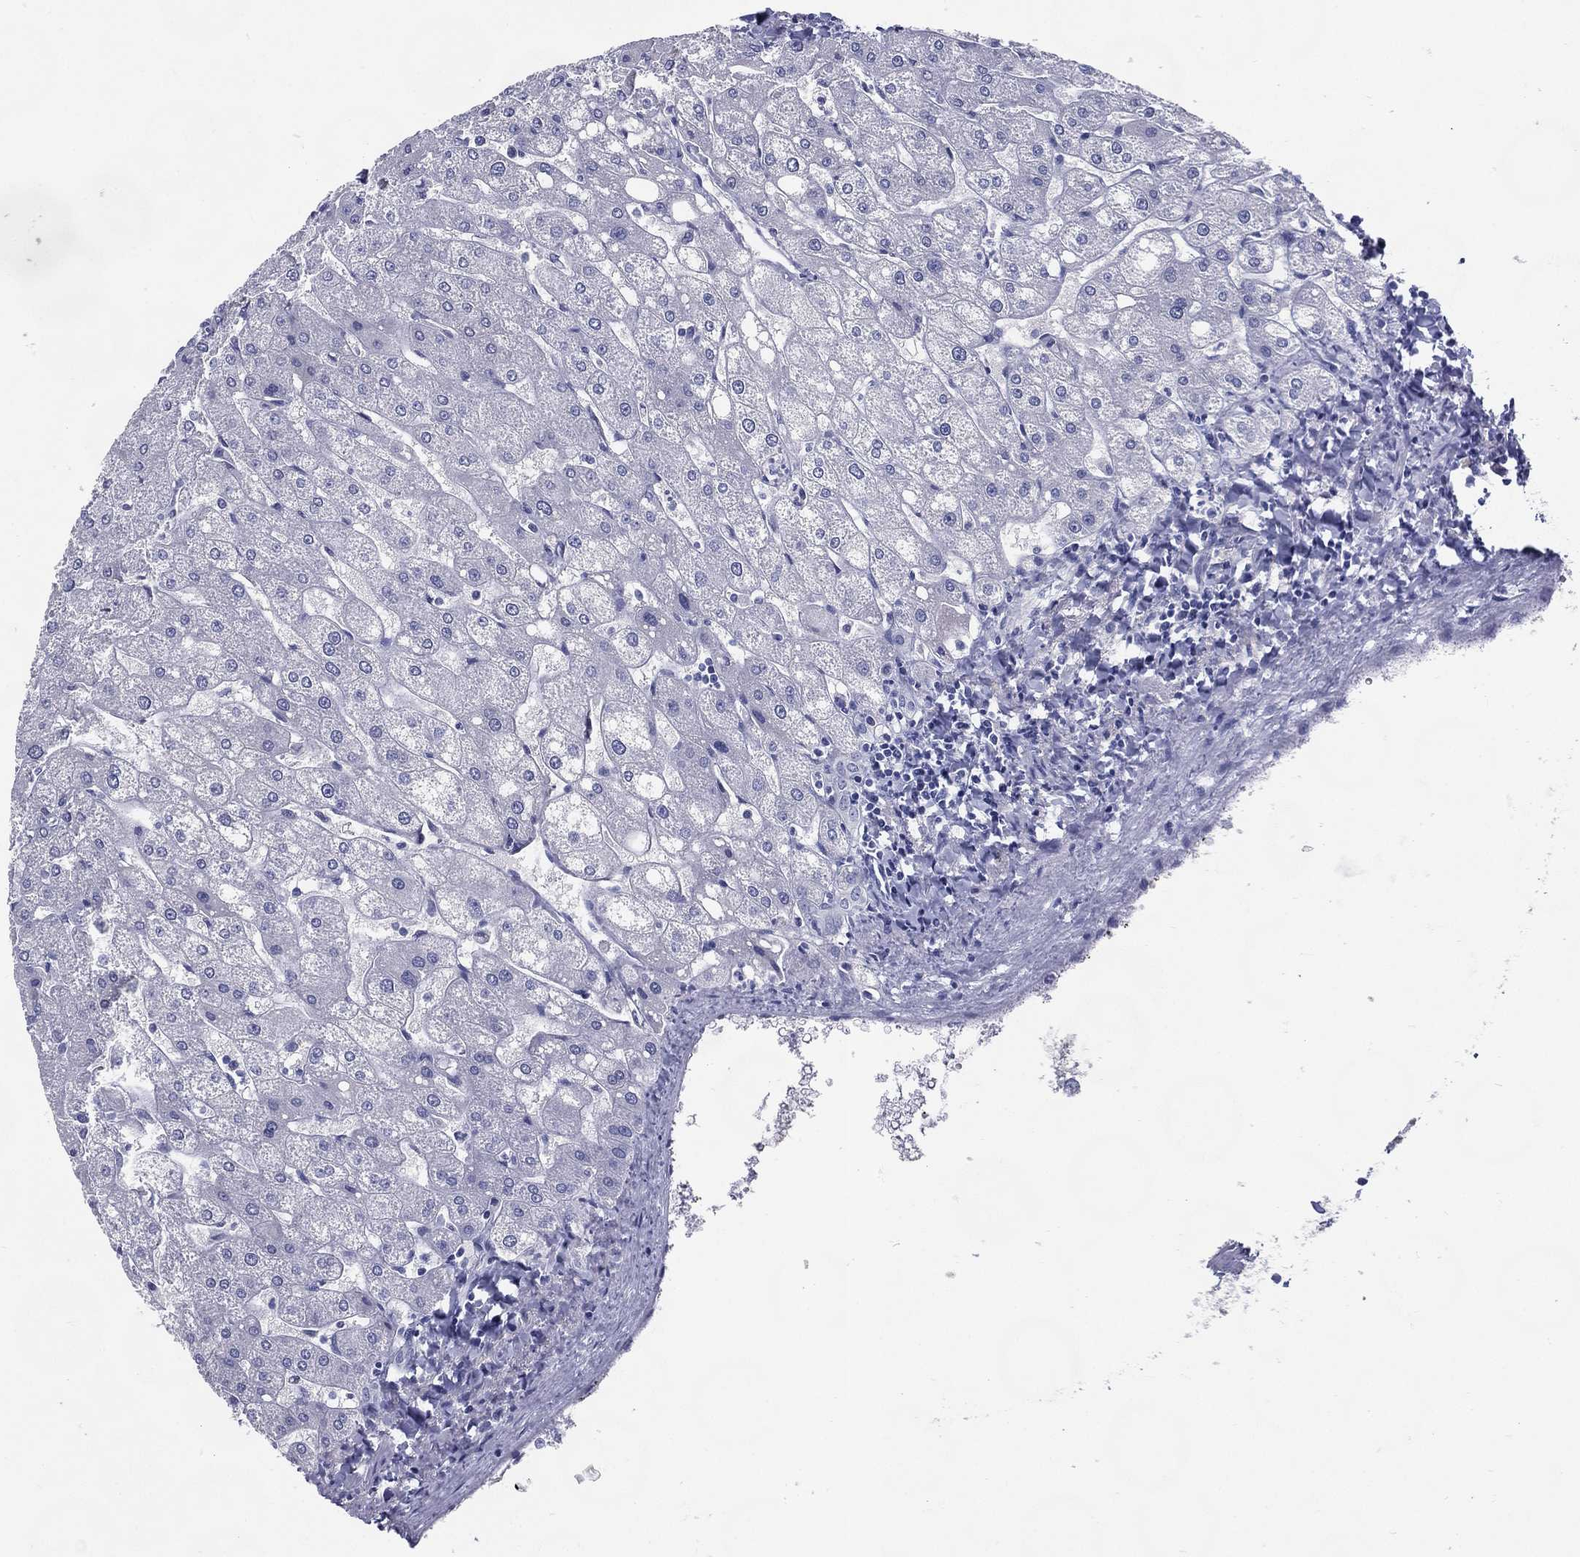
{"staining": {"intensity": "negative", "quantity": "none", "location": "none"}, "tissue": "liver", "cell_type": "Cholangiocytes", "image_type": "normal", "snomed": [{"axis": "morphology", "description": "Normal tissue, NOS"}, {"axis": "topography", "description": "Liver"}], "caption": "The histopathology image reveals no significant positivity in cholangiocytes of liver. (Immunohistochemistry, brightfield microscopy, high magnification).", "gene": "KIF2C", "patient": {"sex": "male", "age": 67}}